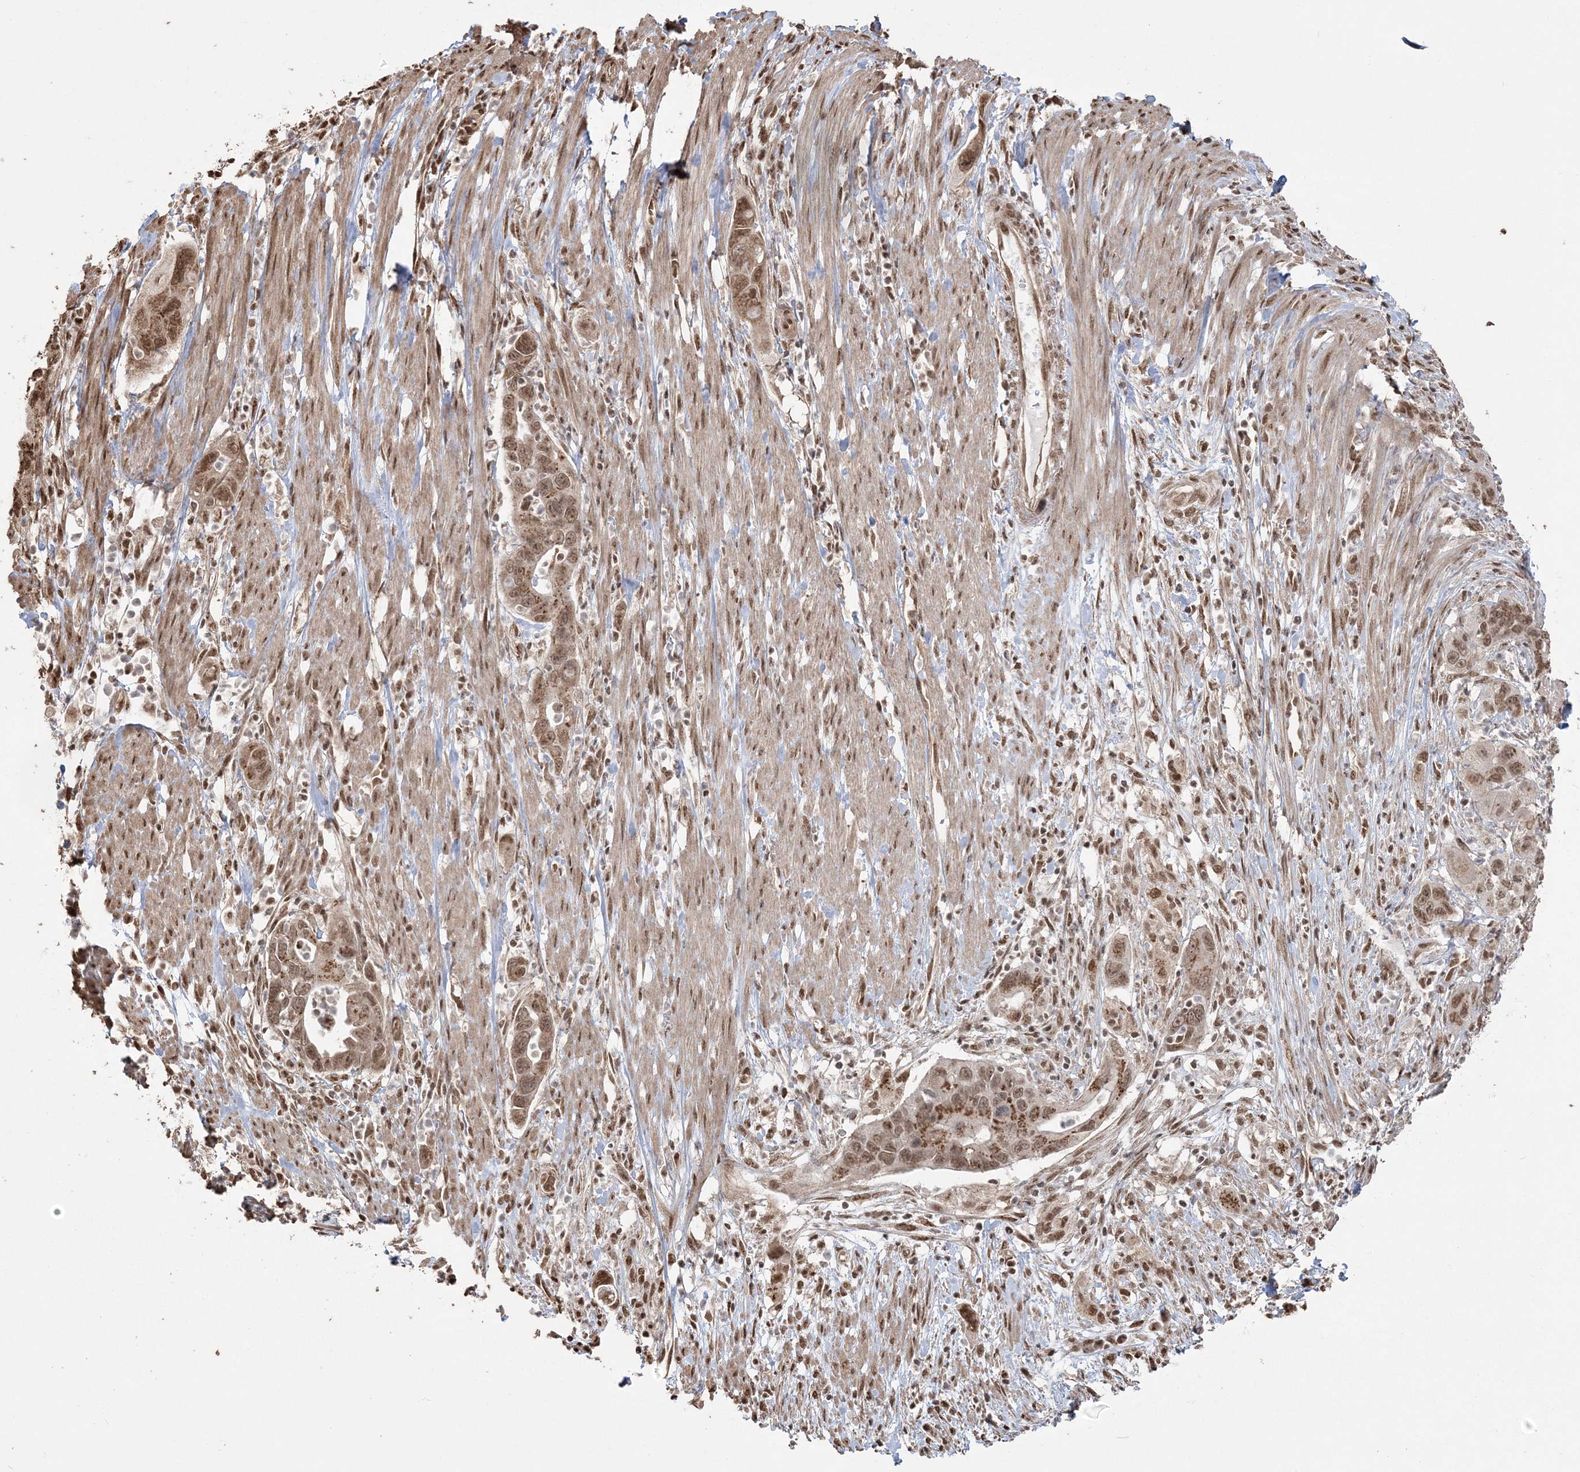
{"staining": {"intensity": "moderate", "quantity": ">75%", "location": "nuclear"}, "tissue": "pancreatic cancer", "cell_type": "Tumor cells", "image_type": "cancer", "snomed": [{"axis": "morphology", "description": "Adenocarcinoma, NOS"}, {"axis": "topography", "description": "Pancreas"}], "caption": "Pancreatic cancer stained with a protein marker demonstrates moderate staining in tumor cells.", "gene": "ZNF839", "patient": {"sex": "female", "age": 71}}